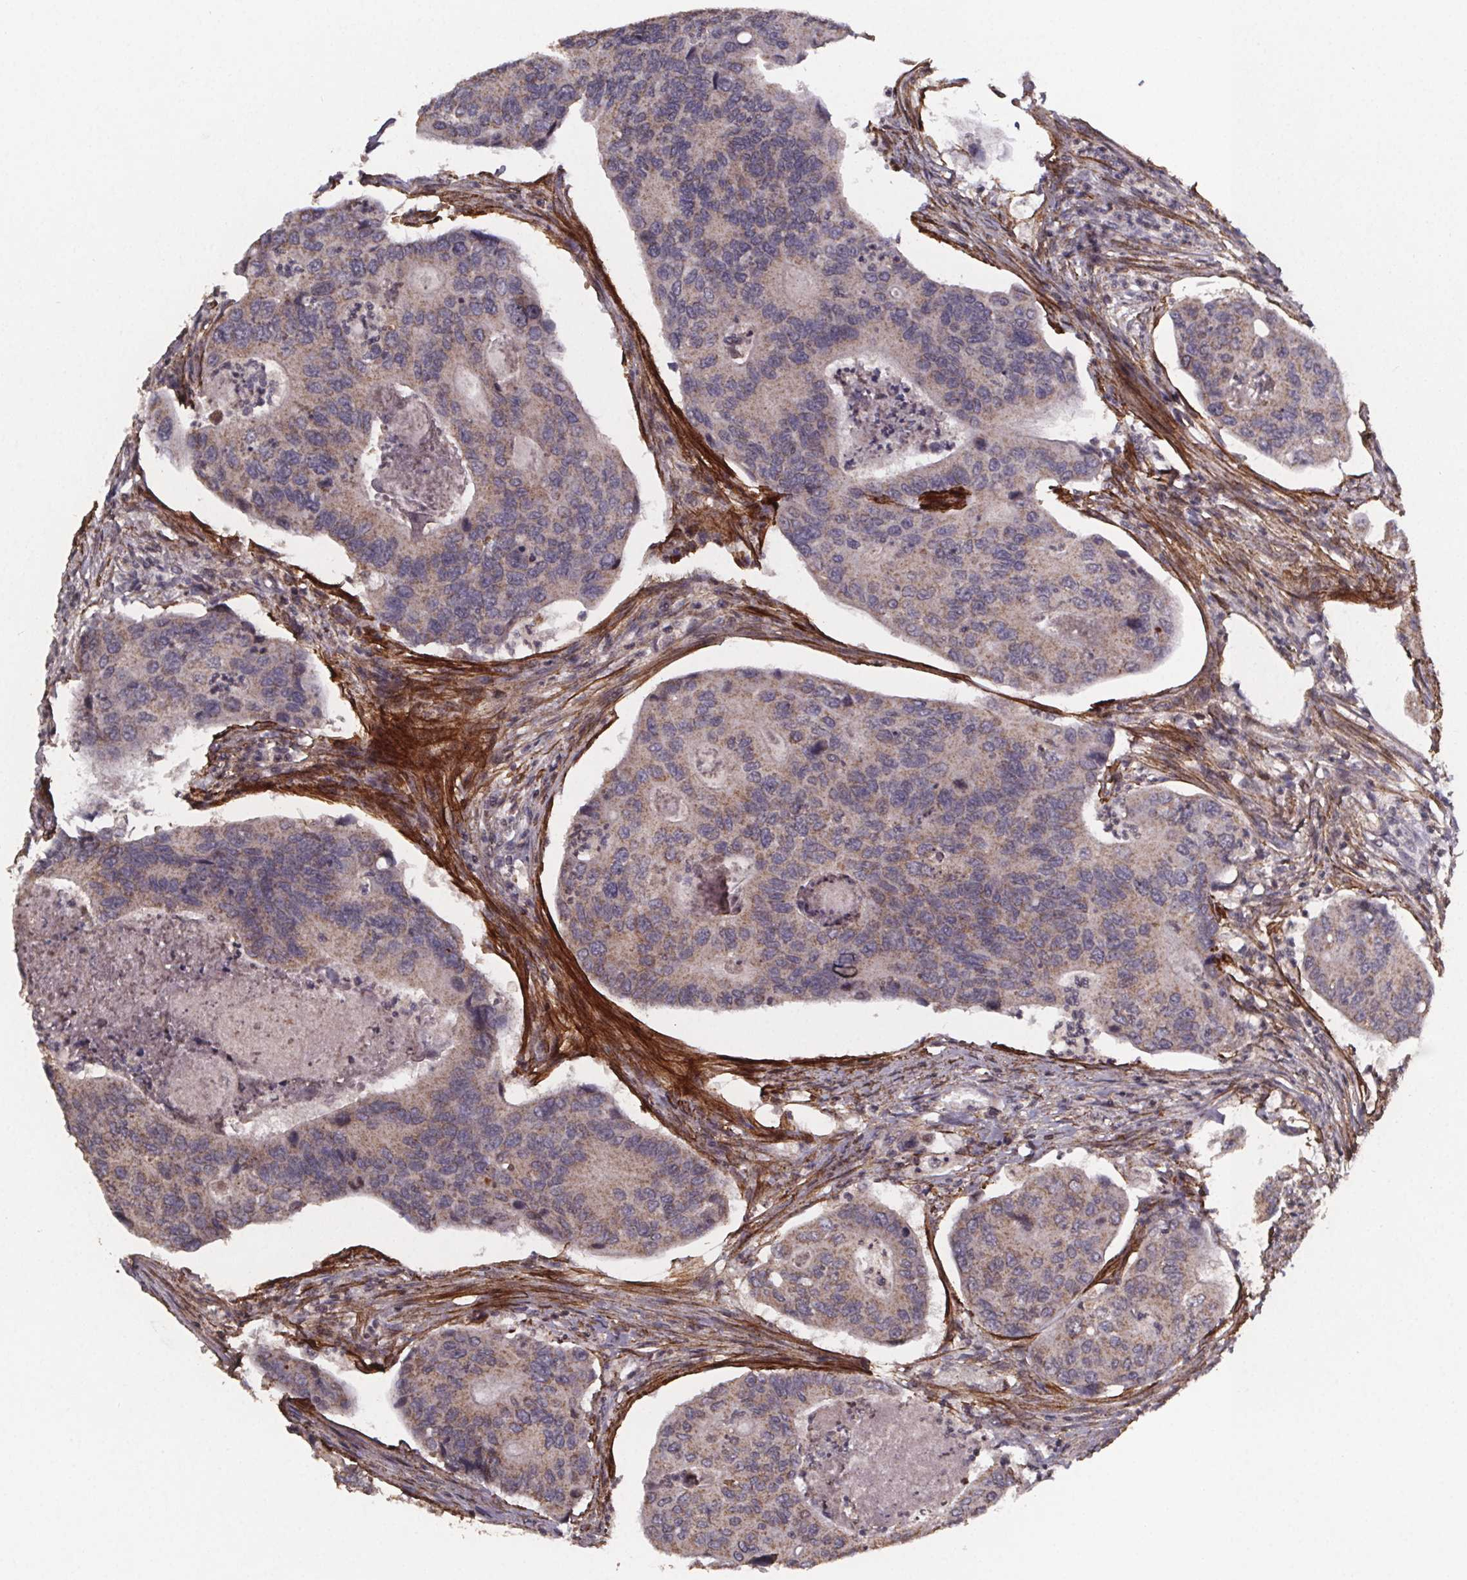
{"staining": {"intensity": "weak", "quantity": "<25%", "location": "cytoplasmic/membranous"}, "tissue": "colorectal cancer", "cell_type": "Tumor cells", "image_type": "cancer", "snomed": [{"axis": "morphology", "description": "Adenocarcinoma, NOS"}, {"axis": "topography", "description": "Colon"}], "caption": "High power microscopy photomicrograph of an IHC image of colorectal cancer, revealing no significant expression in tumor cells.", "gene": "PALLD", "patient": {"sex": "female", "age": 67}}